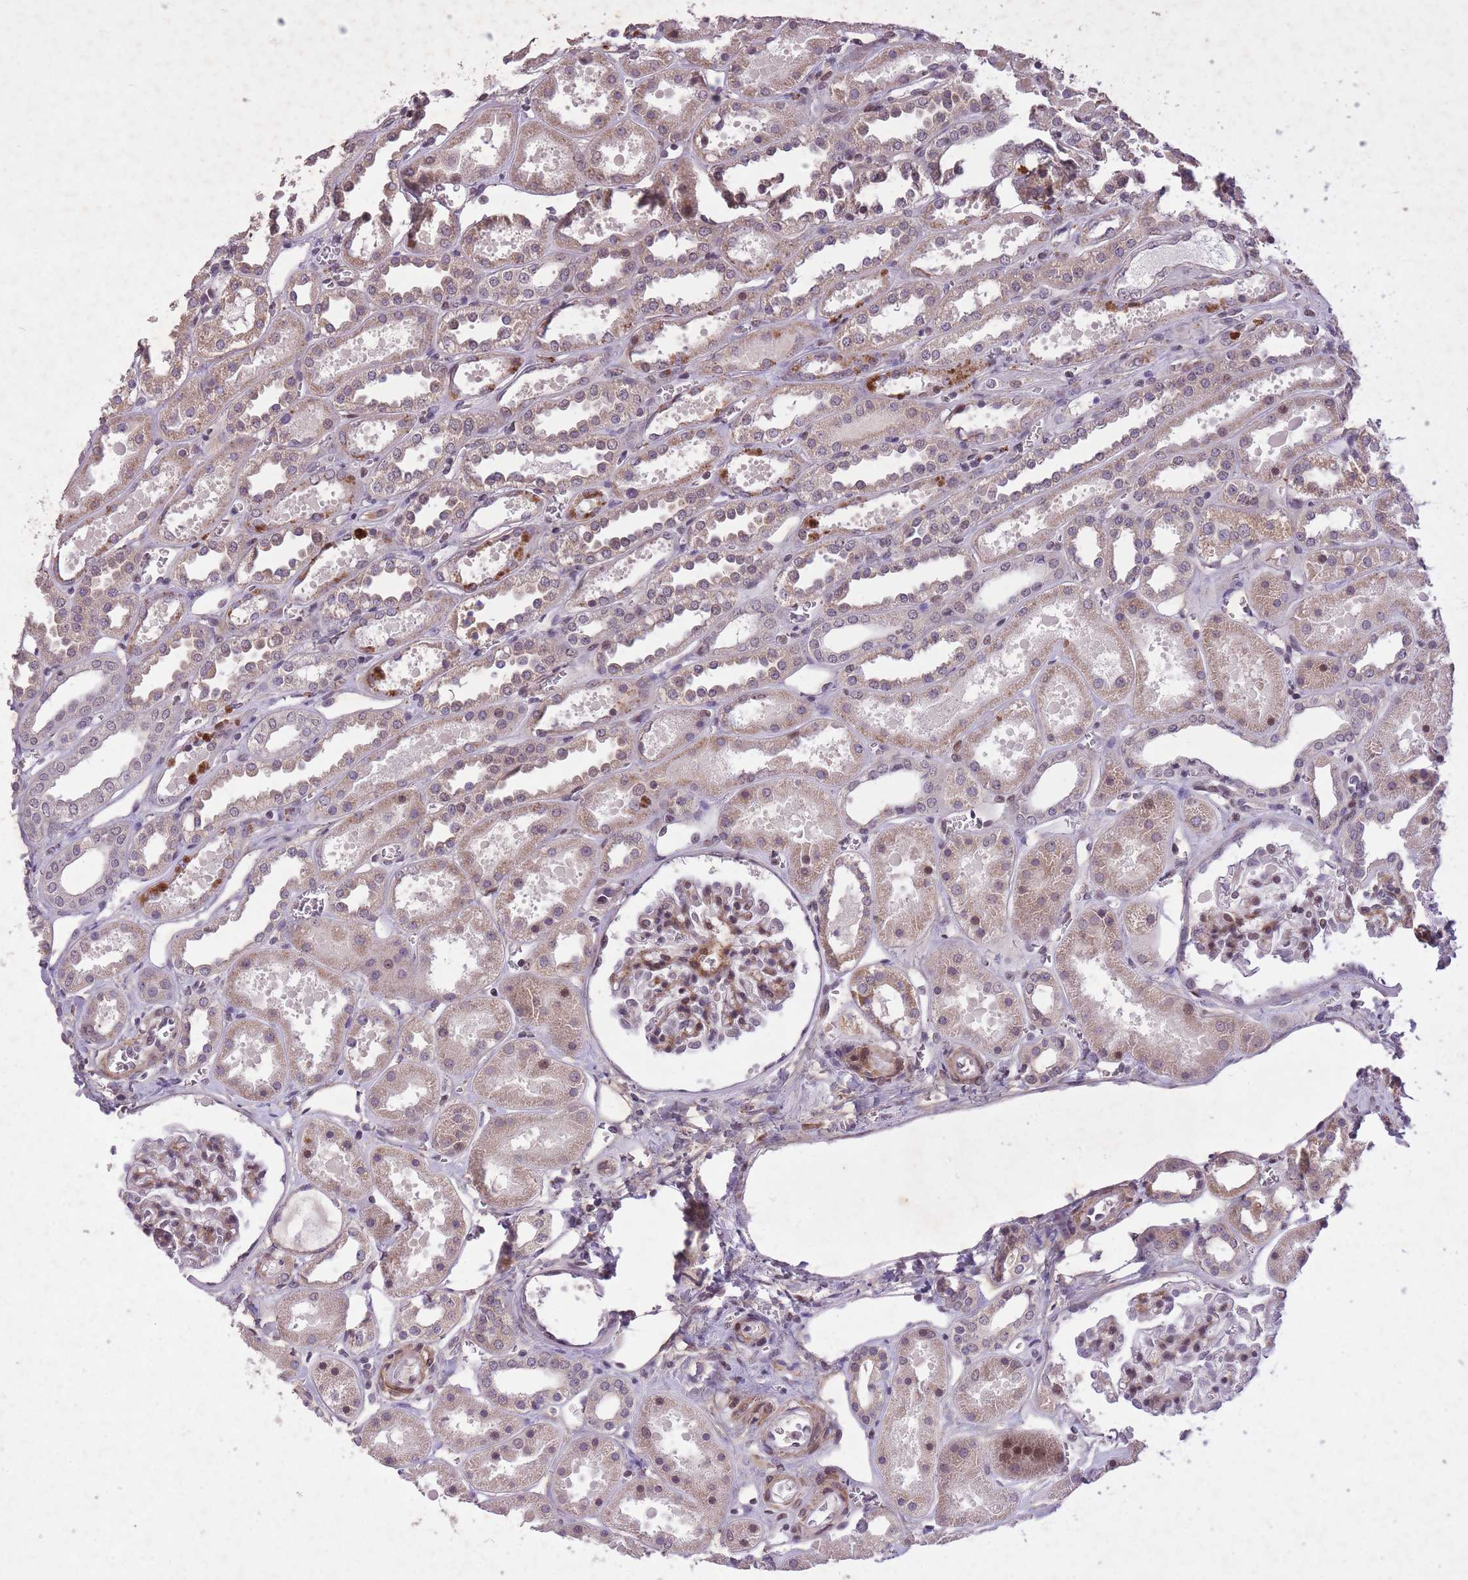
{"staining": {"intensity": "moderate", "quantity": "25%-75%", "location": "nuclear"}, "tissue": "kidney", "cell_type": "Cells in glomeruli", "image_type": "normal", "snomed": [{"axis": "morphology", "description": "Normal tissue, NOS"}, {"axis": "topography", "description": "Kidney"}], "caption": "Immunohistochemistry of unremarkable kidney exhibits medium levels of moderate nuclear positivity in about 25%-75% of cells in glomeruli.", "gene": "CBX6", "patient": {"sex": "female", "age": 41}}